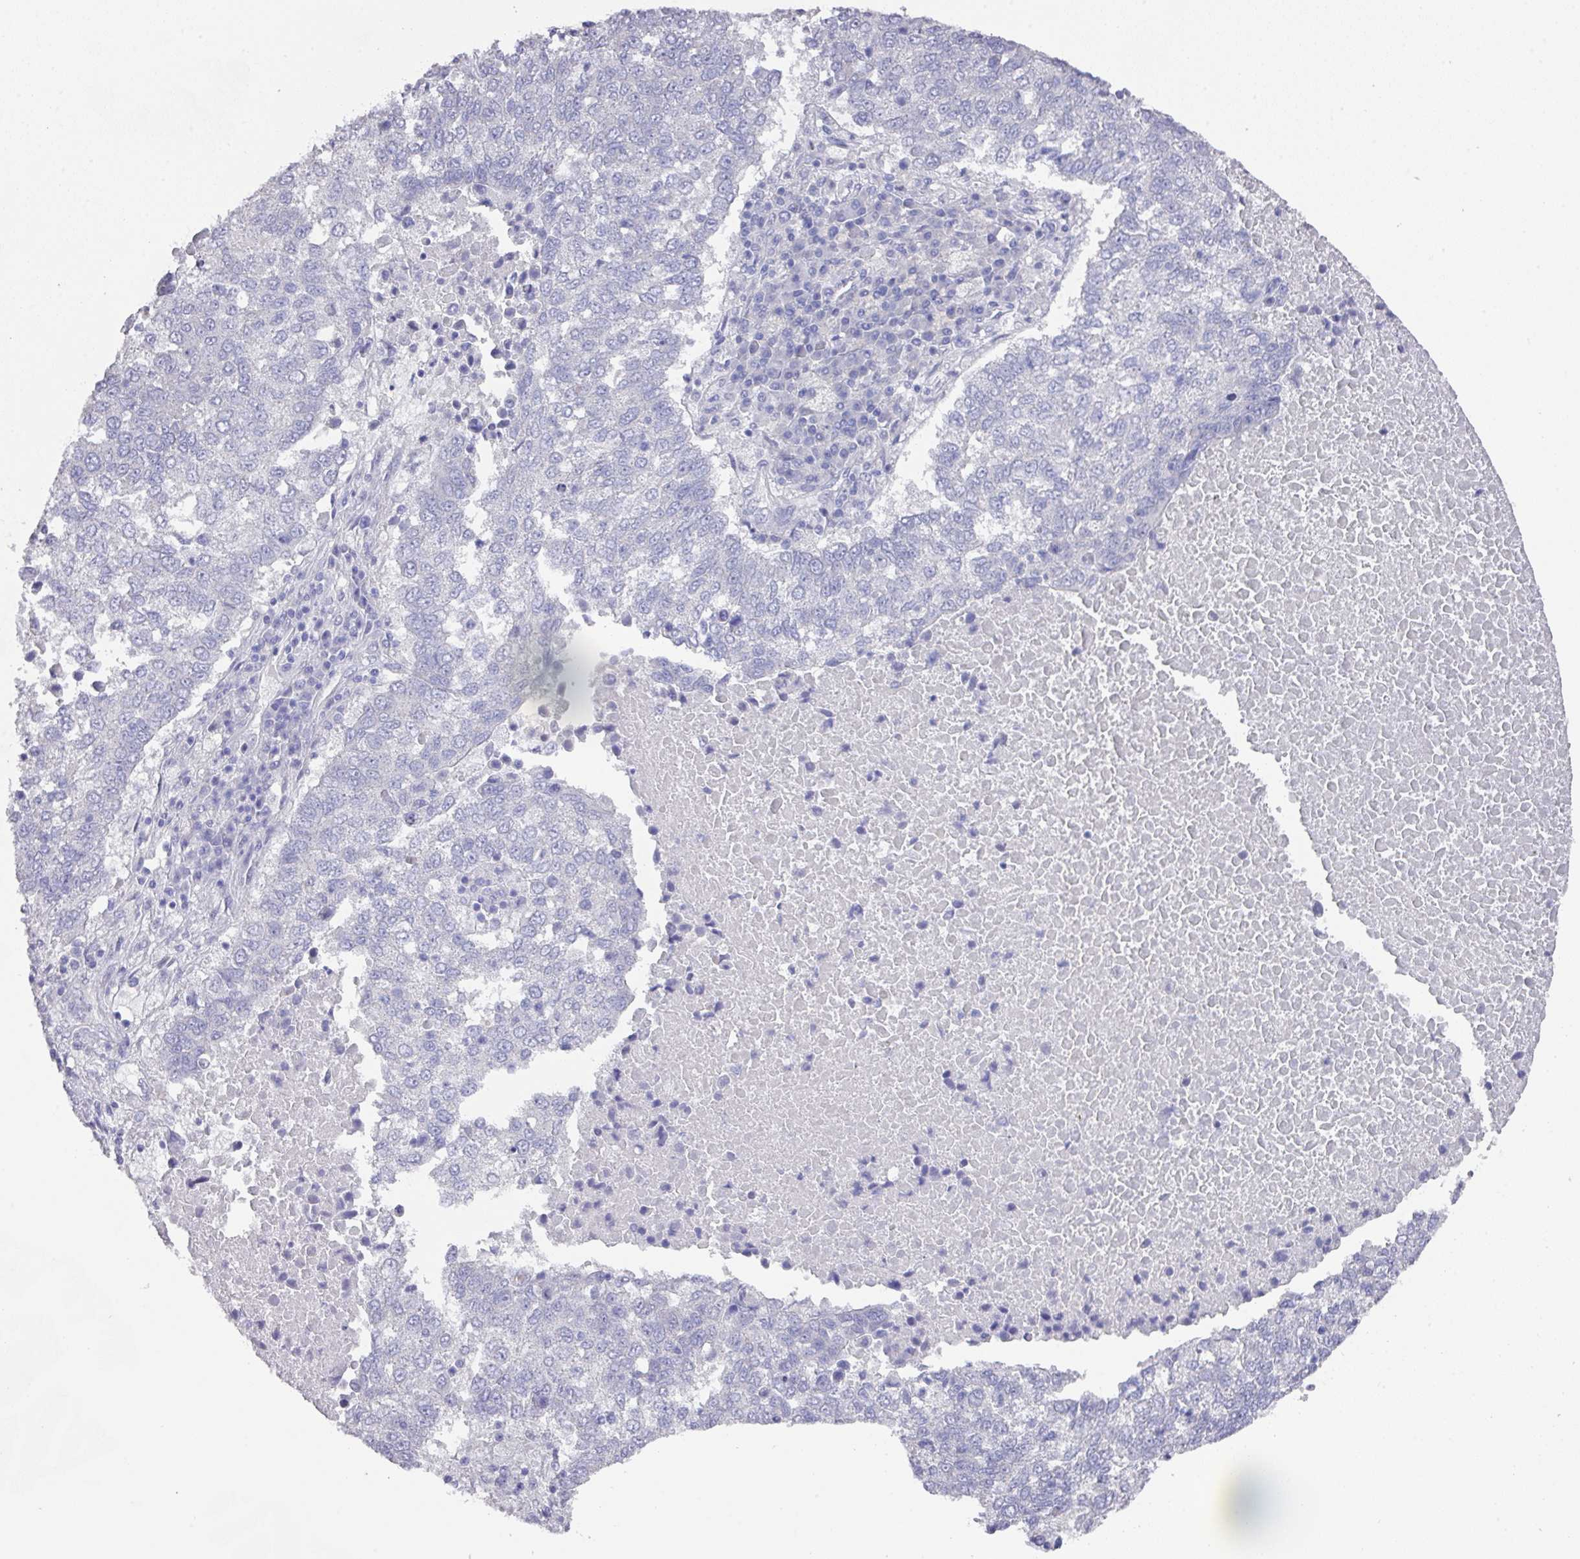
{"staining": {"intensity": "negative", "quantity": "none", "location": "none"}, "tissue": "lung cancer", "cell_type": "Tumor cells", "image_type": "cancer", "snomed": [{"axis": "morphology", "description": "Squamous cell carcinoma, NOS"}, {"axis": "topography", "description": "Lung"}], "caption": "This is a image of immunohistochemistry (IHC) staining of squamous cell carcinoma (lung), which shows no staining in tumor cells. The staining was performed using DAB (3,3'-diaminobenzidine) to visualize the protein expression in brown, while the nuclei were stained in blue with hematoxylin (Magnification: 20x).", "gene": "DAZL", "patient": {"sex": "male", "age": 73}}